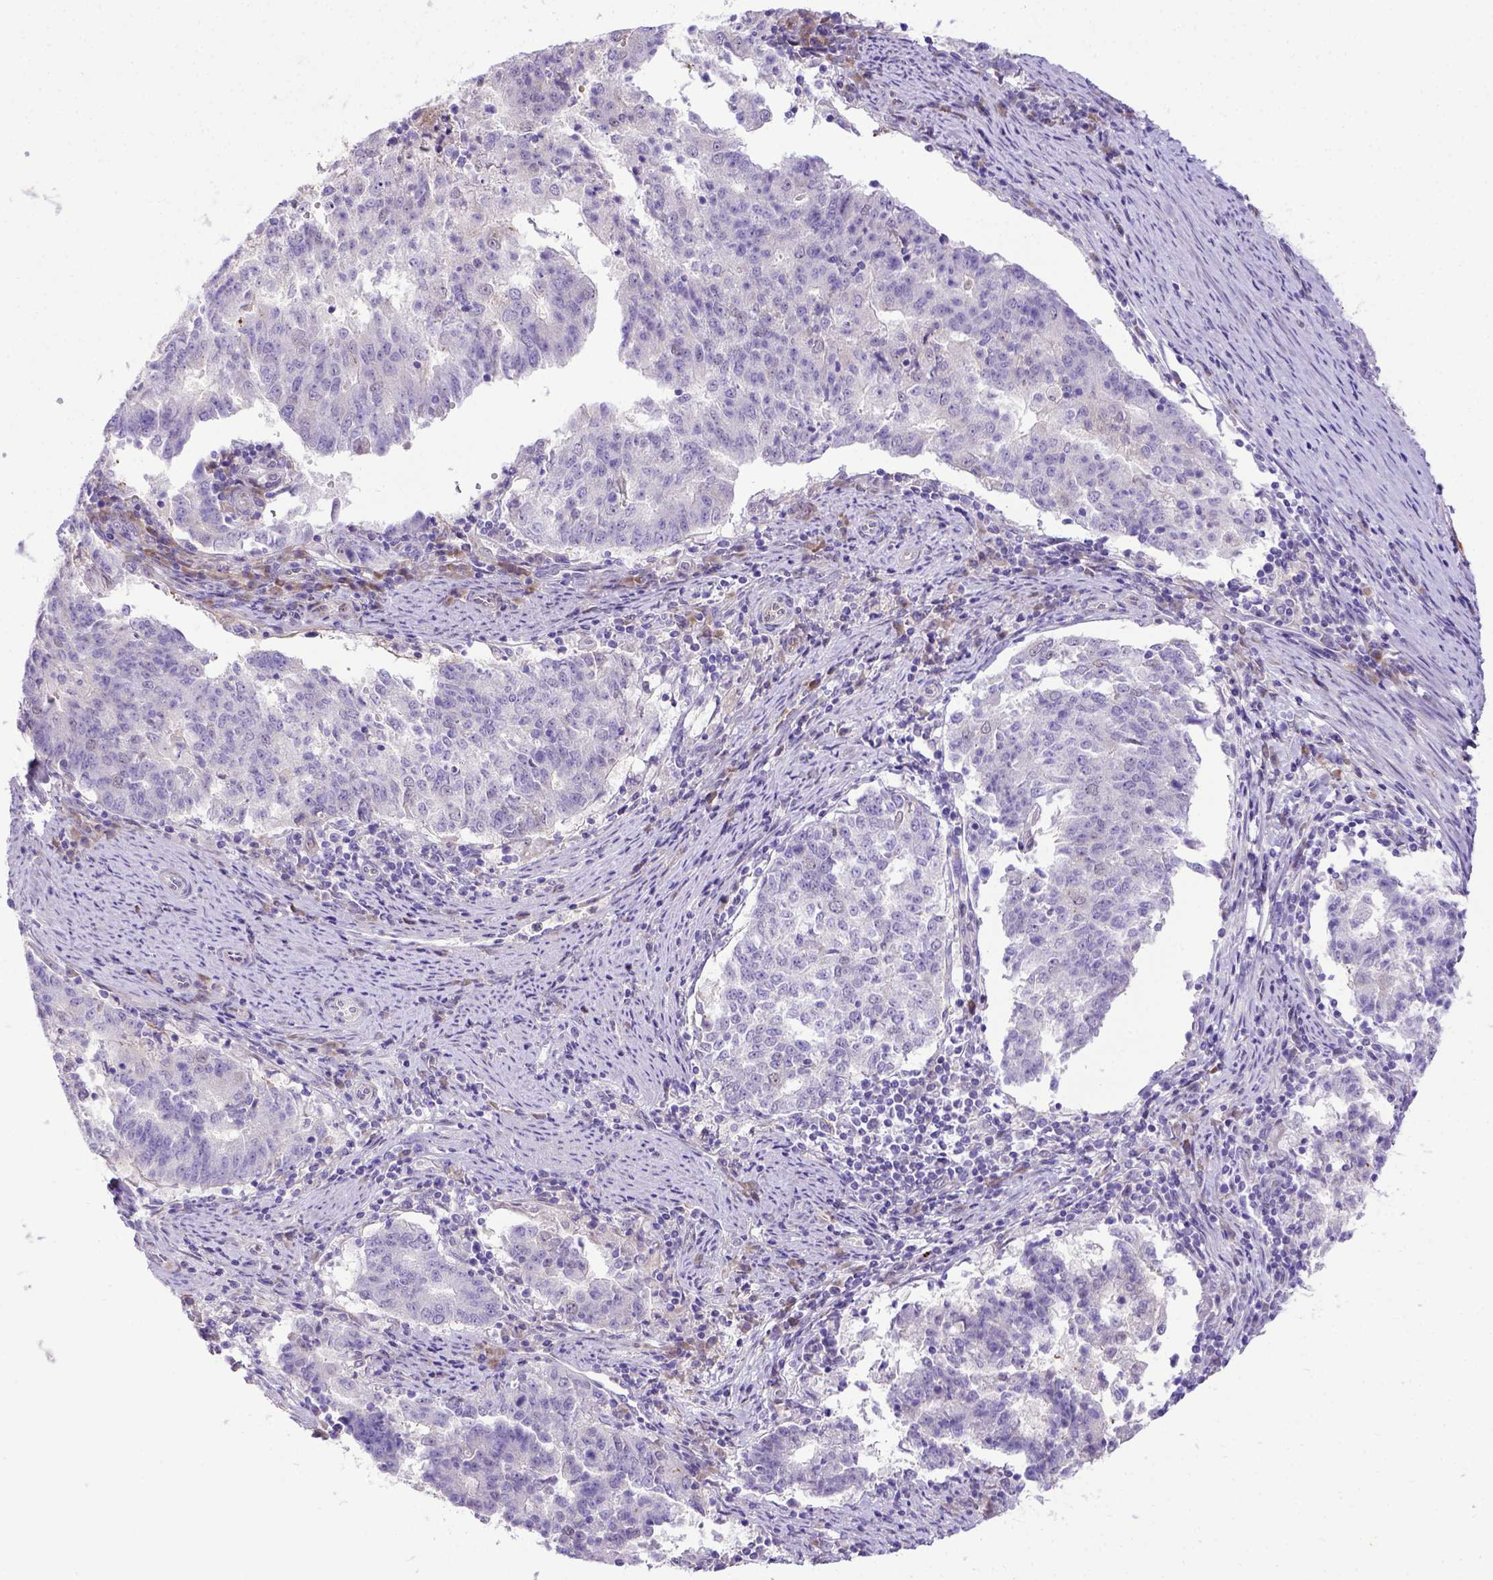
{"staining": {"intensity": "negative", "quantity": "none", "location": "none"}, "tissue": "endometrial cancer", "cell_type": "Tumor cells", "image_type": "cancer", "snomed": [{"axis": "morphology", "description": "Adenocarcinoma, NOS"}, {"axis": "topography", "description": "Endometrium"}], "caption": "A micrograph of human adenocarcinoma (endometrial) is negative for staining in tumor cells.", "gene": "CFAP300", "patient": {"sex": "female", "age": 82}}